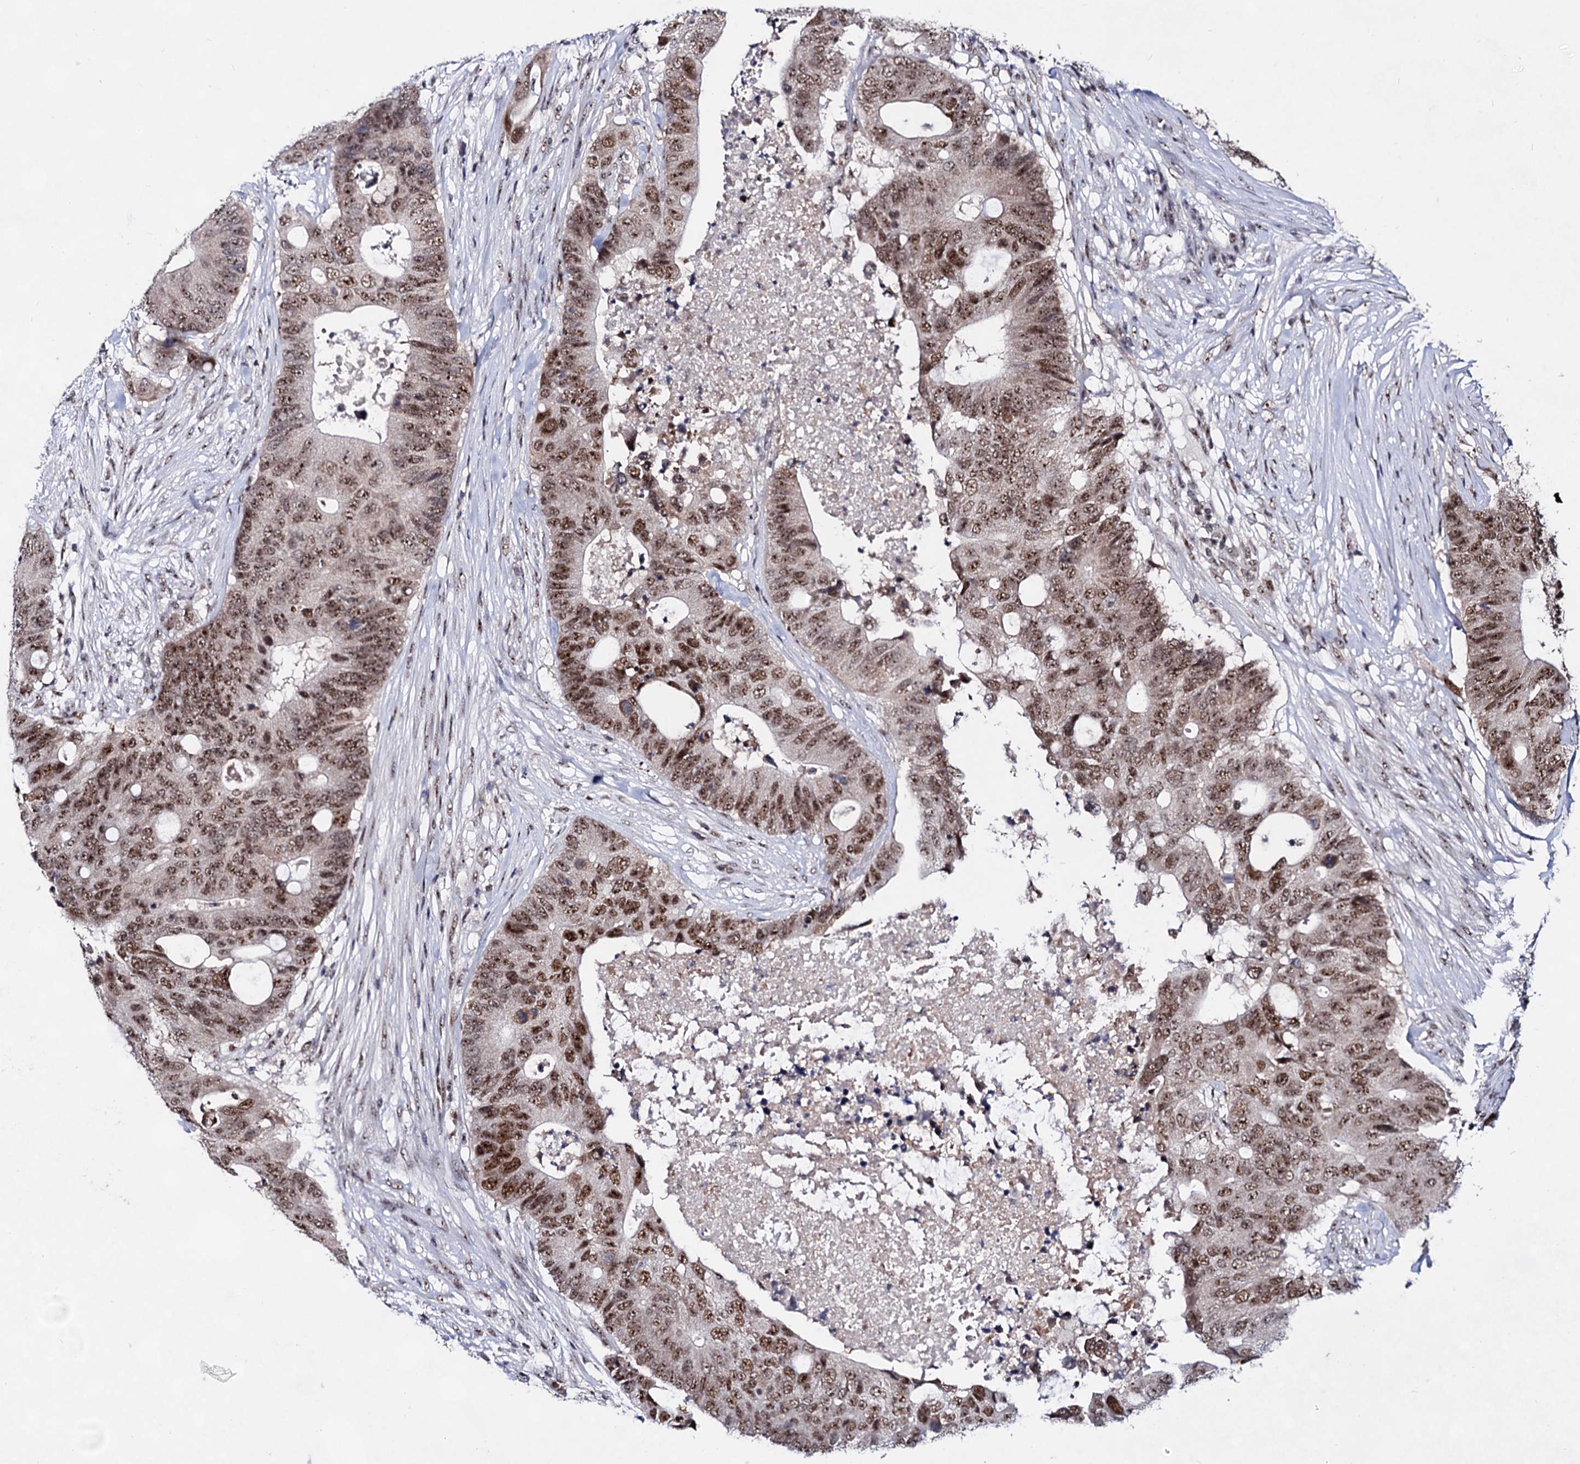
{"staining": {"intensity": "moderate", "quantity": ">75%", "location": "nuclear"}, "tissue": "colorectal cancer", "cell_type": "Tumor cells", "image_type": "cancer", "snomed": [{"axis": "morphology", "description": "Adenocarcinoma, NOS"}, {"axis": "topography", "description": "Colon"}], "caption": "An immunohistochemistry micrograph of tumor tissue is shown. Protein staining in brown labels moderate nuclear positivity in colorectal cancer within tumor cells. Nuclei are stained in blue.", "gene": "EXOSC10", "patient": {"sex": "male", "age": 71}}